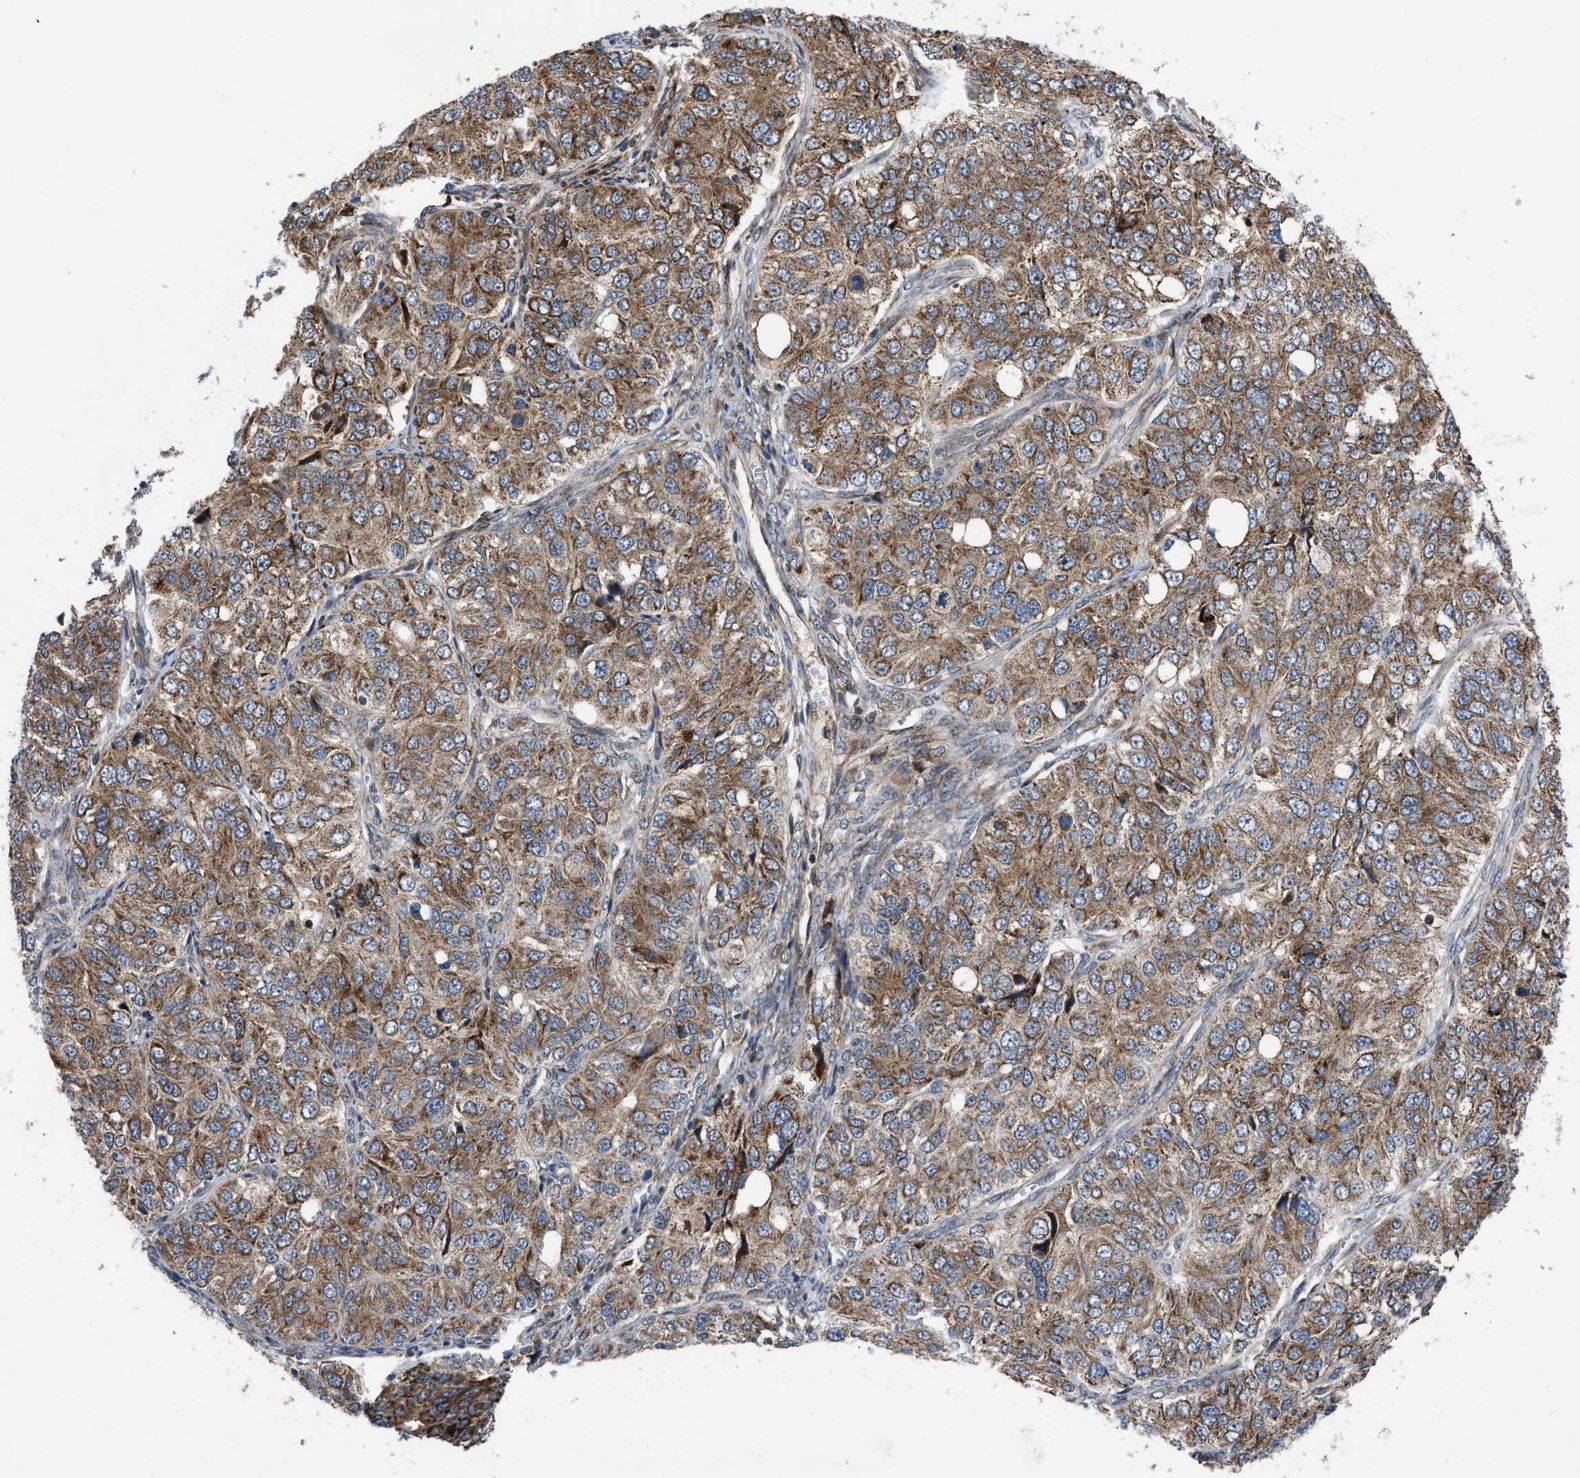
{"staining": {"intensity": "moderate", "quantity": ">75%", "location": "cytoplasmic/membranous"}, "tissue": "ovarian cancer", "cell_type": "Tumor cells", "image_type": "cancer", "snomed": [{"axis": "morphology", "description": "Carcinoma, endometroid"}, {"axis": "topography", "description": "Ovary"}], "caption": "Protein expression by IHC reveals moderate cytoplasmic/membranous positivity in about >75% of tumor cells in ovarian endometroid carcinoma.", "gene": "AP3M2", "patient": {"sex": "female", "age": 51}}